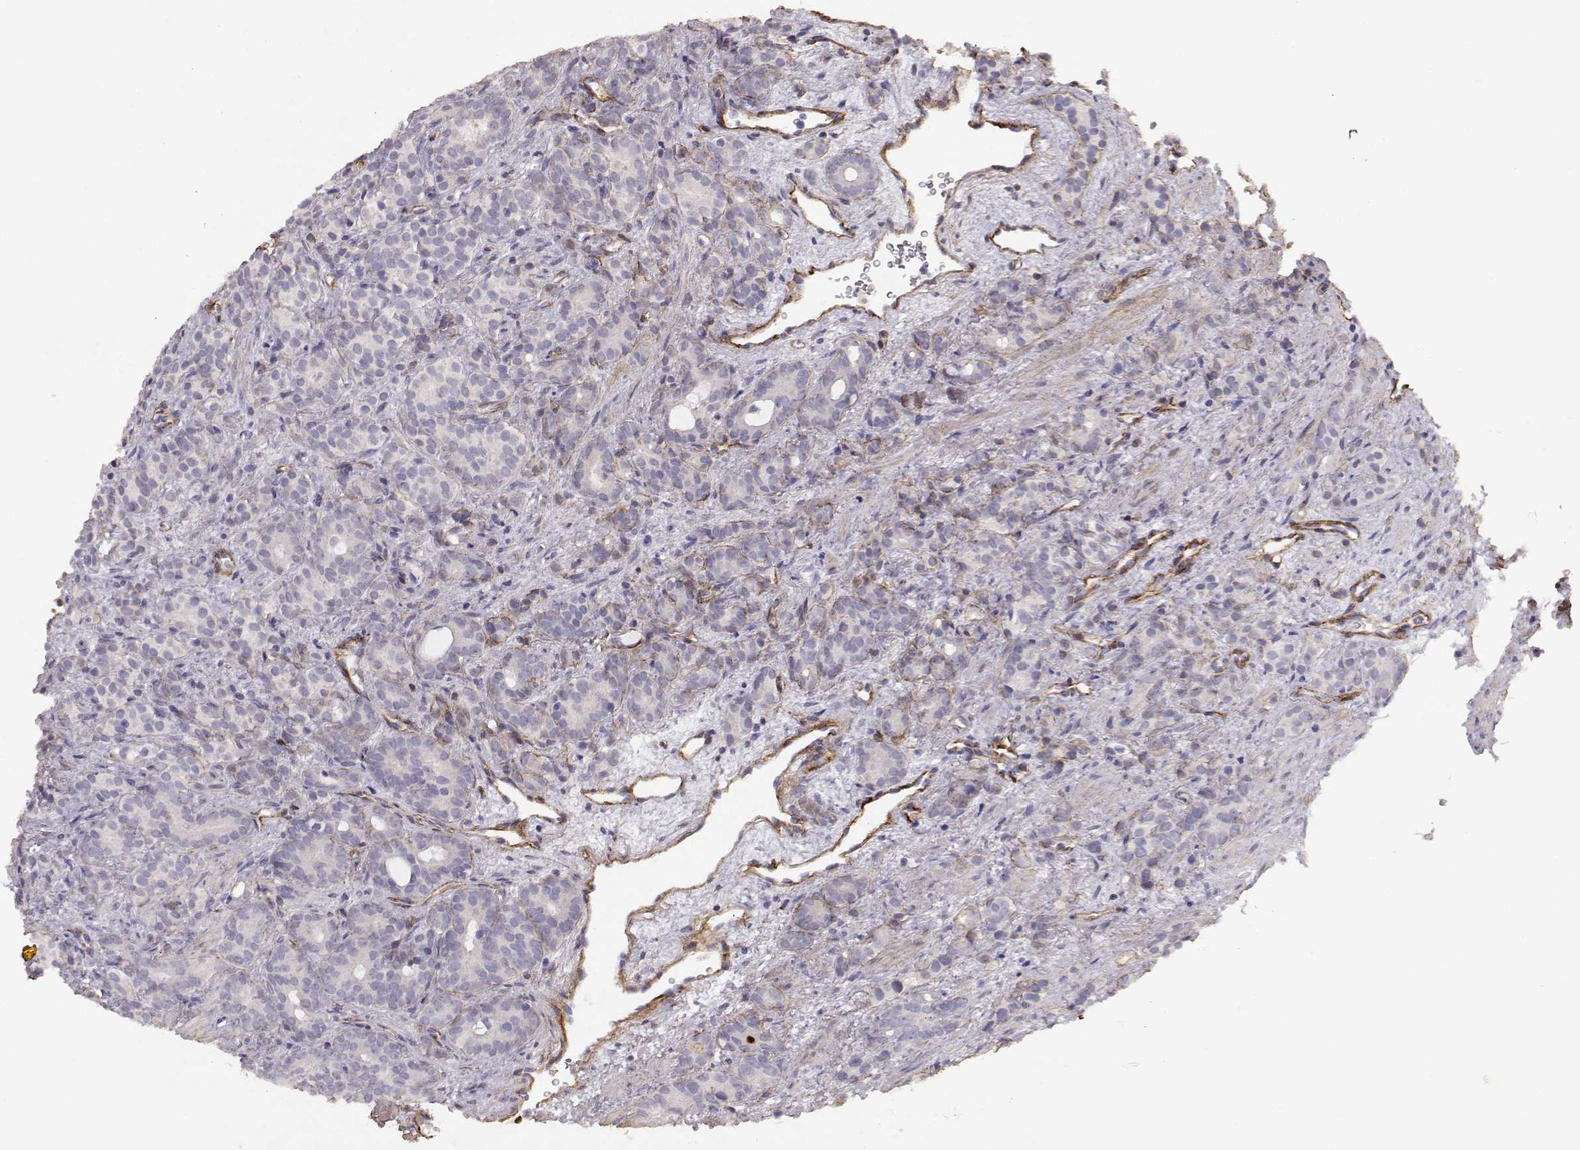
{"staining": {"intensity": "negative", "quantity": "none", "location": "none"}, "tissue": "prostate cancer", "cell_type": "Tumor cells", "image_type": "cancer", "snomed": [{"axis": "morphology", "description": "Adenocarcinoma, High grade"}, {"axis": "topography", "description": "Prostate"}], "caption": "Tumor cells show no significant staining in high-grade adenocarcinoma (prostate).", "gene": "LAMC1", "patient": {"sex": "male", "age": 84}}